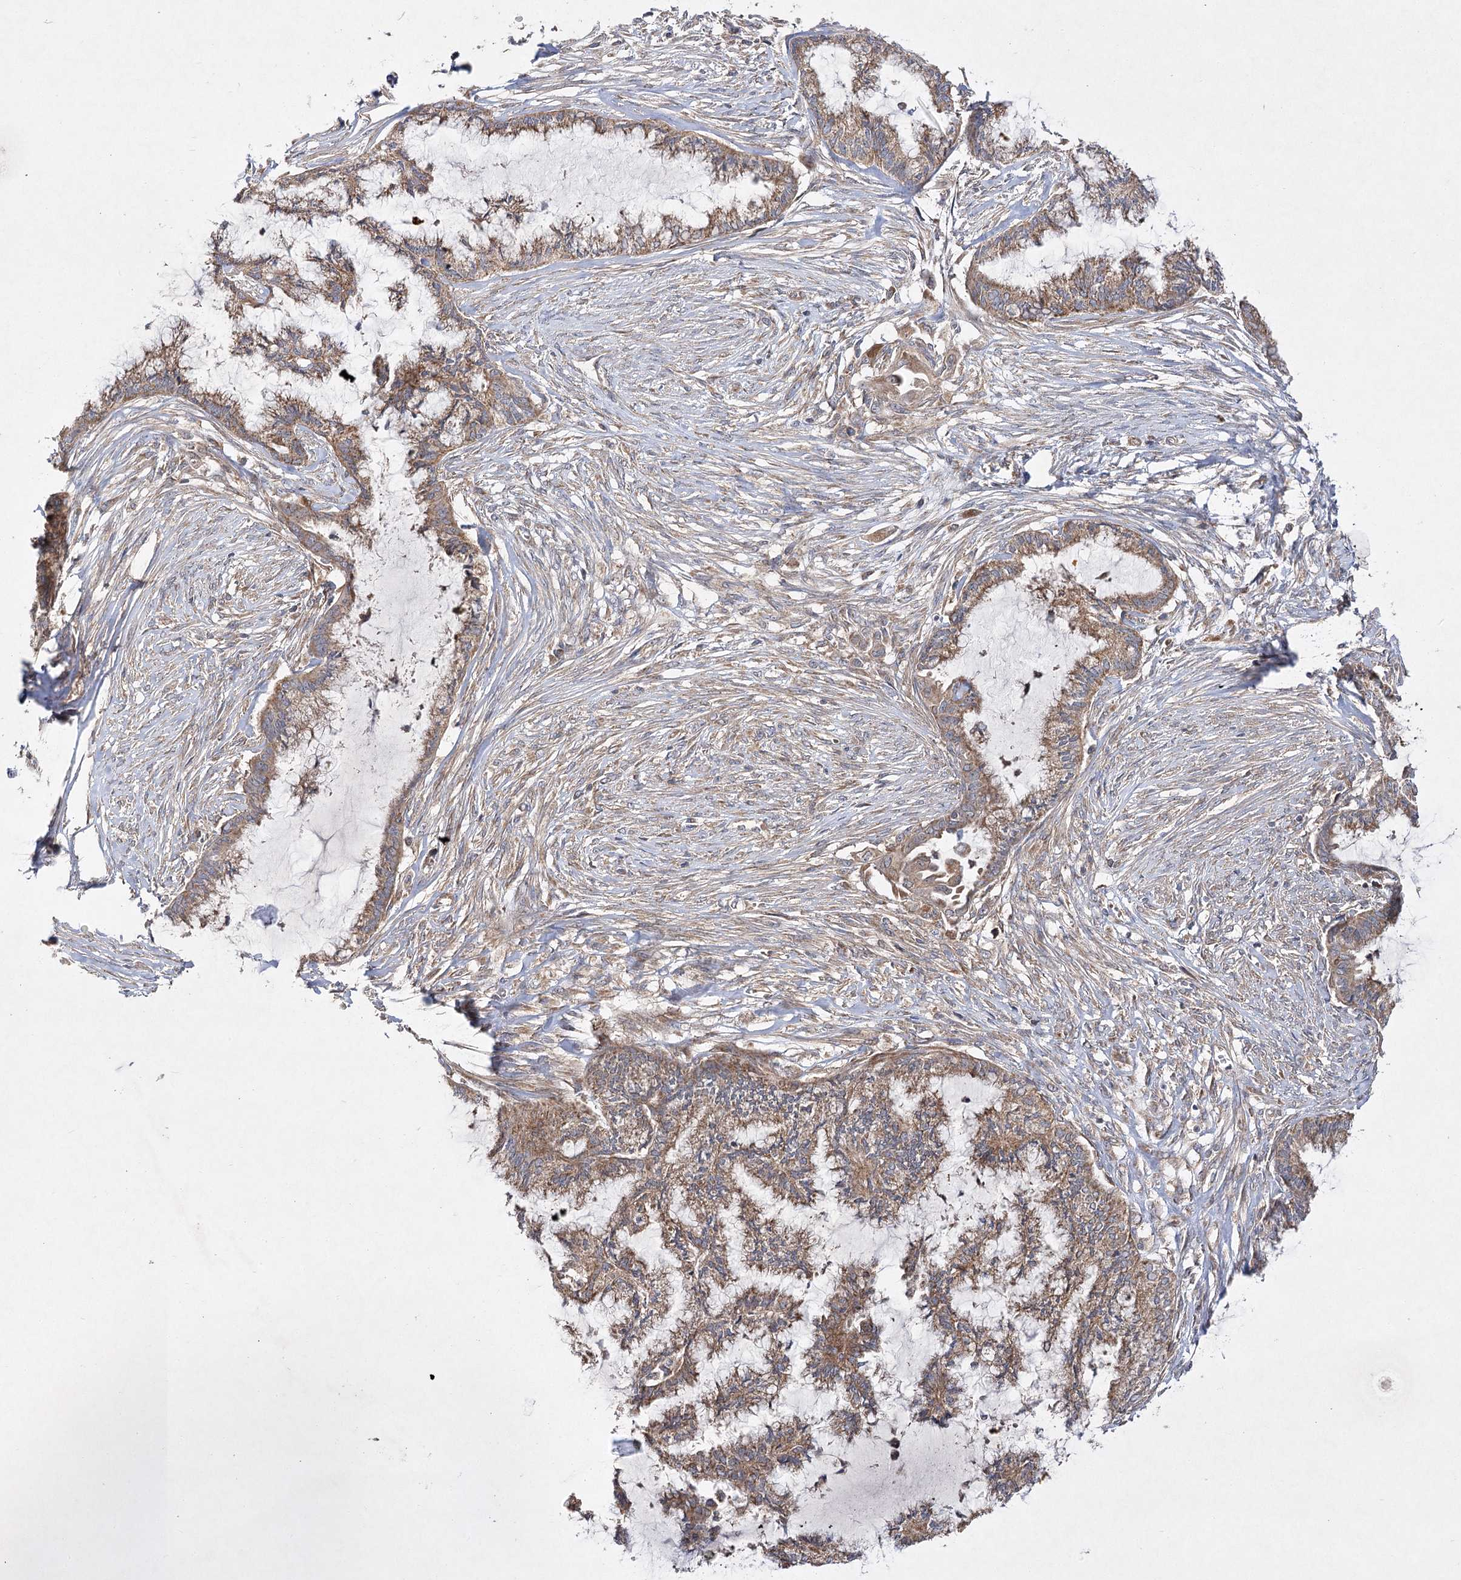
{"staining": {"intensity": "moderate", "quantity": ">75%", "location": "cytoplasmic/membranous"}, "tissue": "endometrial cancer", "cell_type": "Tumor cells", "image_type": "cancer", "snomed": [{"axis": "morphology", "description": "Adenocarcinoma, NOS"}, {"axis": "topography", "description": "Endometrium"}], "caption": "DAB (3,3'-diaminobenzidine) immunohistochemical staining of human endometrial cancer (adenocarcinoma) reveals moderate cytoplasmic/membranous protein expression in approximately >75% of tumor cells. (DAB (3,3'-diaminobenzidine) = brown stain, brightfield microscopy at high magnification).", "gene": "DNAJC13", "patient": {"sex": "female", "age": 86}}